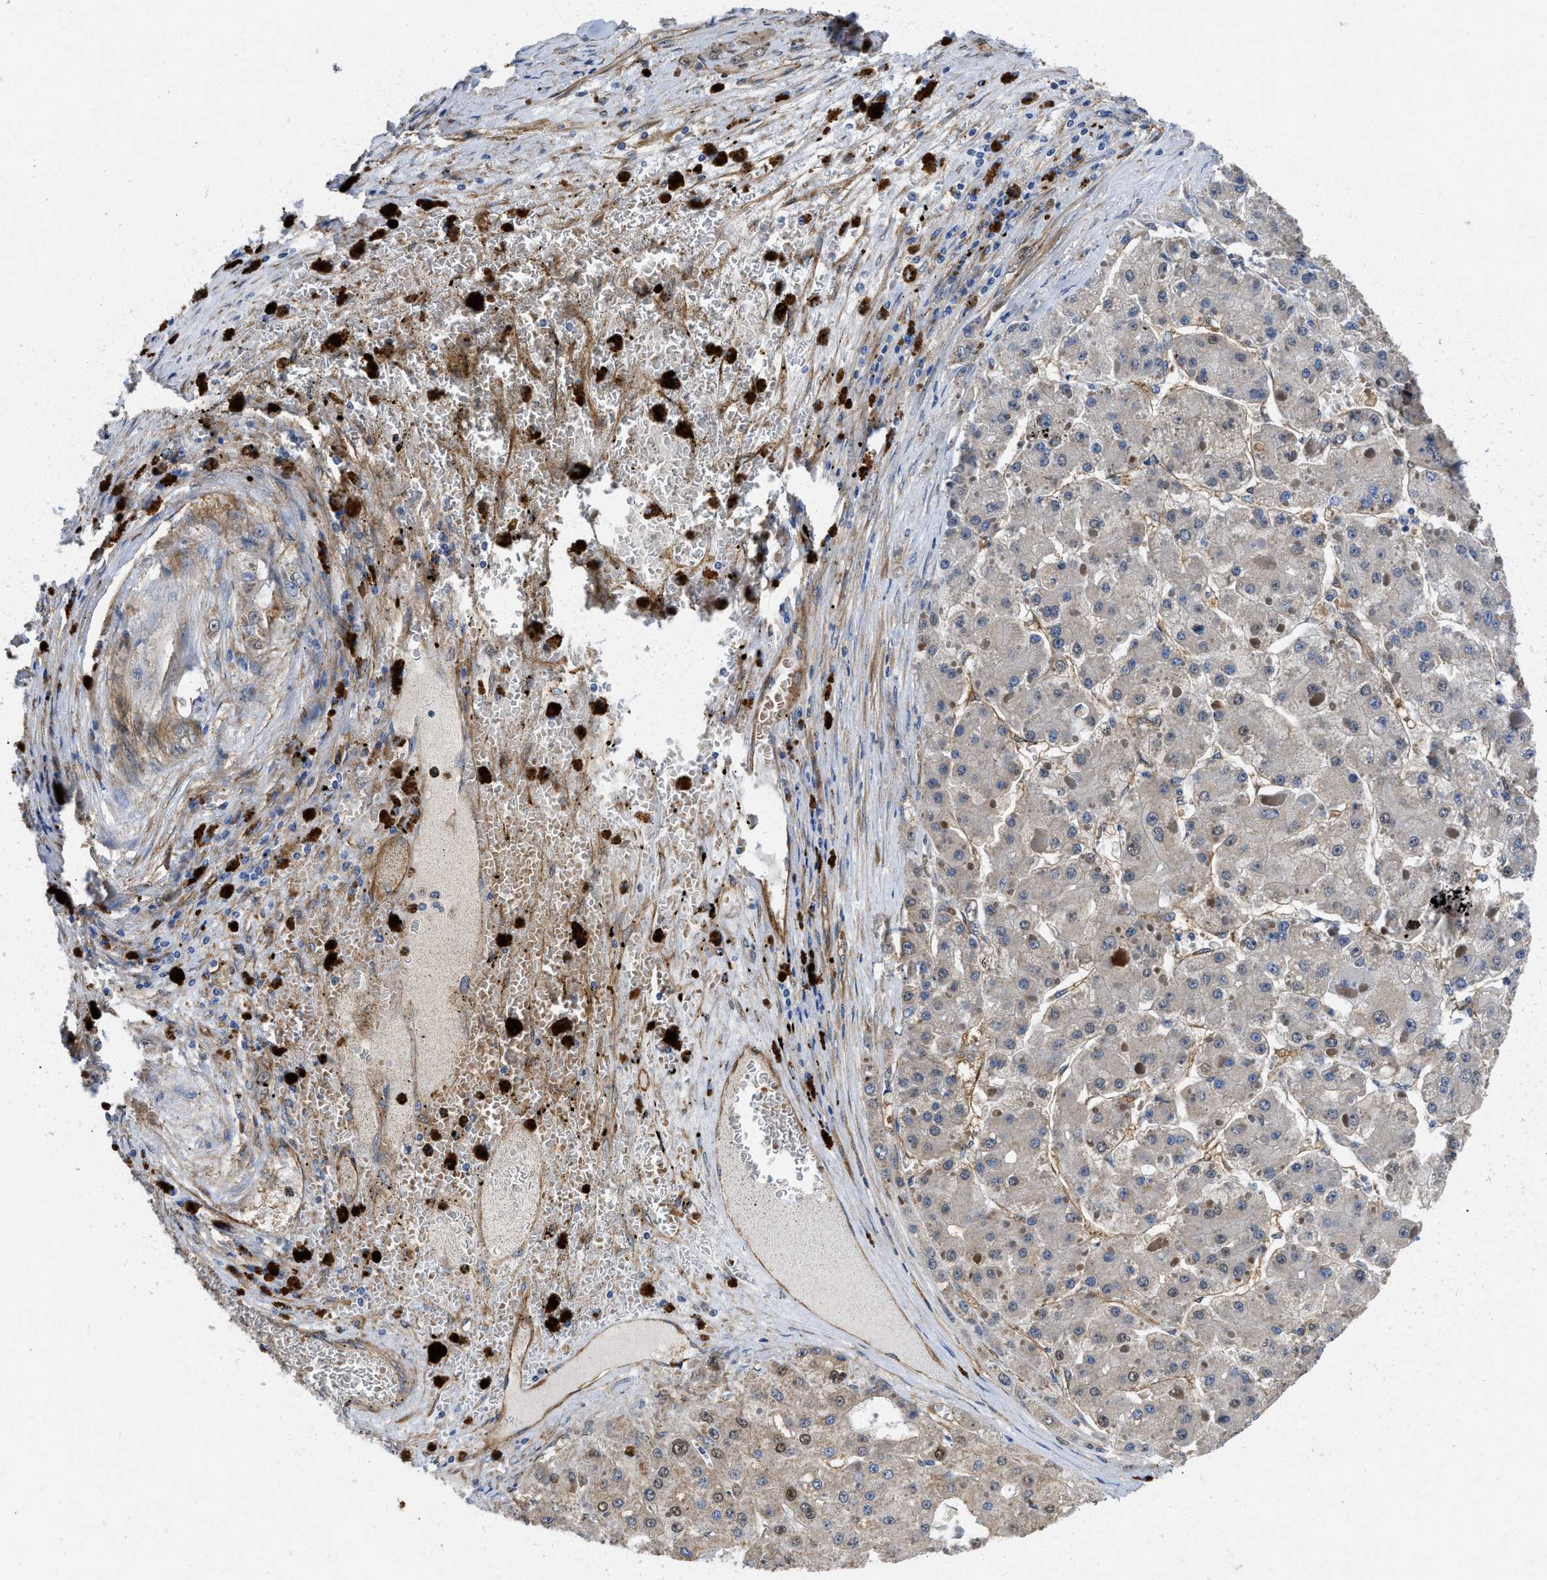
{"staining": {"intensity": "weak", "quantity": "<25%", "location": "cytoplasmic/membranous,nuclear"}, "tissue": "liver cancer", "cell_type": "Tumor cells", "image_type": "cancer", "snomed": [{"axis": "morphology", "description": "Carcinoma, Hepatocellular, NOS"}, {"axis": "topography", "description": "Liver"}], "caption": "Histopathology image shows no significant protein expression in tumor cells of liver cancer (hepatocellular carcinoma). (Brightfield microscopy of DAB (3,3'-diaminobenzidine) immunohistochemistry (IHC) at high magnification).", "gene": "RAPH1", "patient": {"sex": "female", "age": 73}}